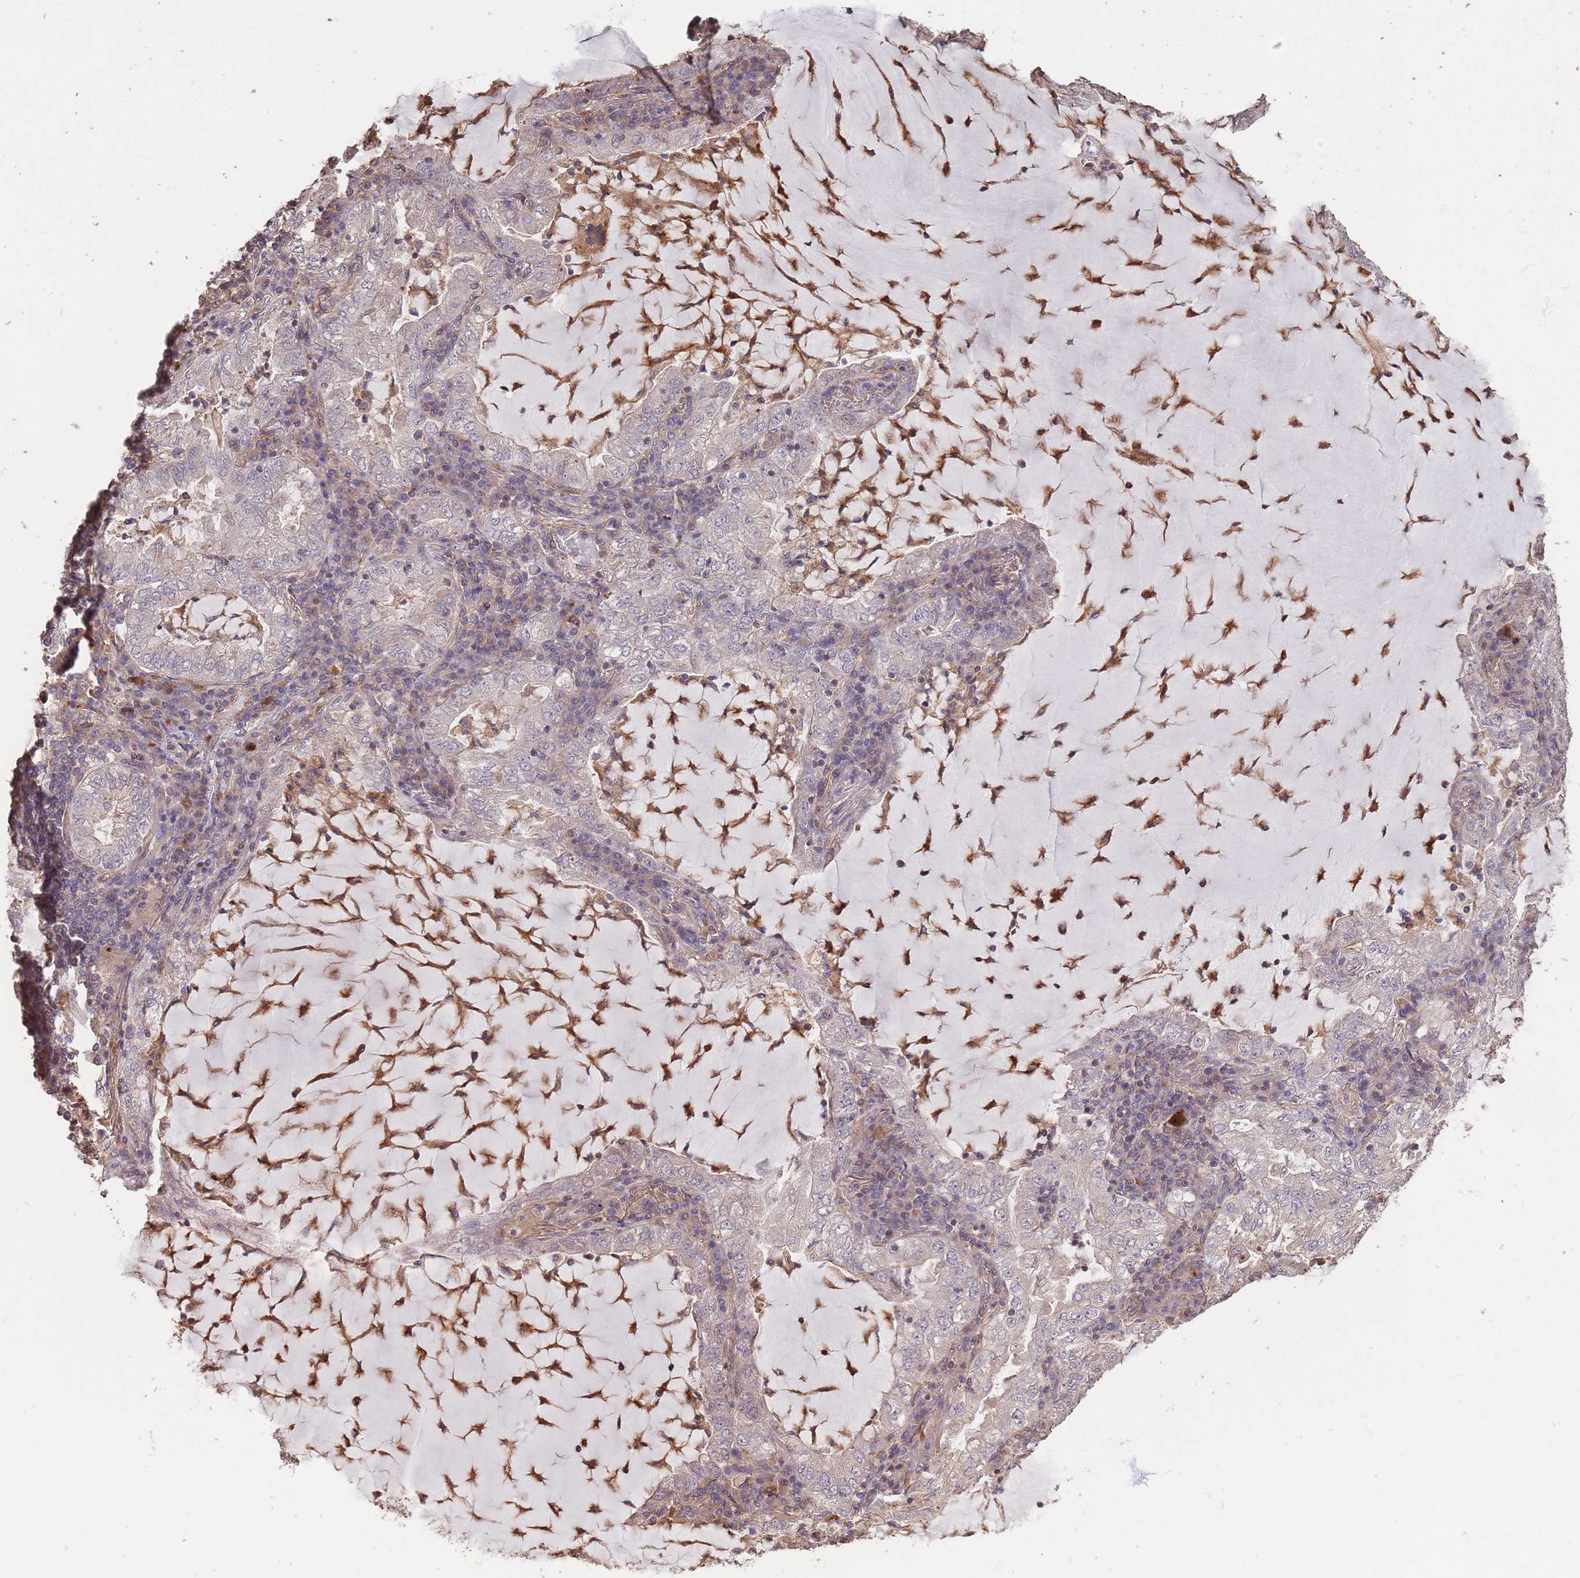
{"staining": {"intensity": "weak", "quantity": "<25%", "location": "cytoplasmic/membranous"}, "tissue": "lung cancer", "cell_type": "Tumor cells", "image_type": "cancer", "snomed": [{"axis": "morphology", "description": "Adenocarcinoma, NOS"}, {"axis": "topography", "description": "Lung"}], "caption": "Immunohistochemical staining of lung cancer reveals no significant positivity in tumor cells.", "gene": "ARMH3", "patient": {"sex": "female", "age": 73}}